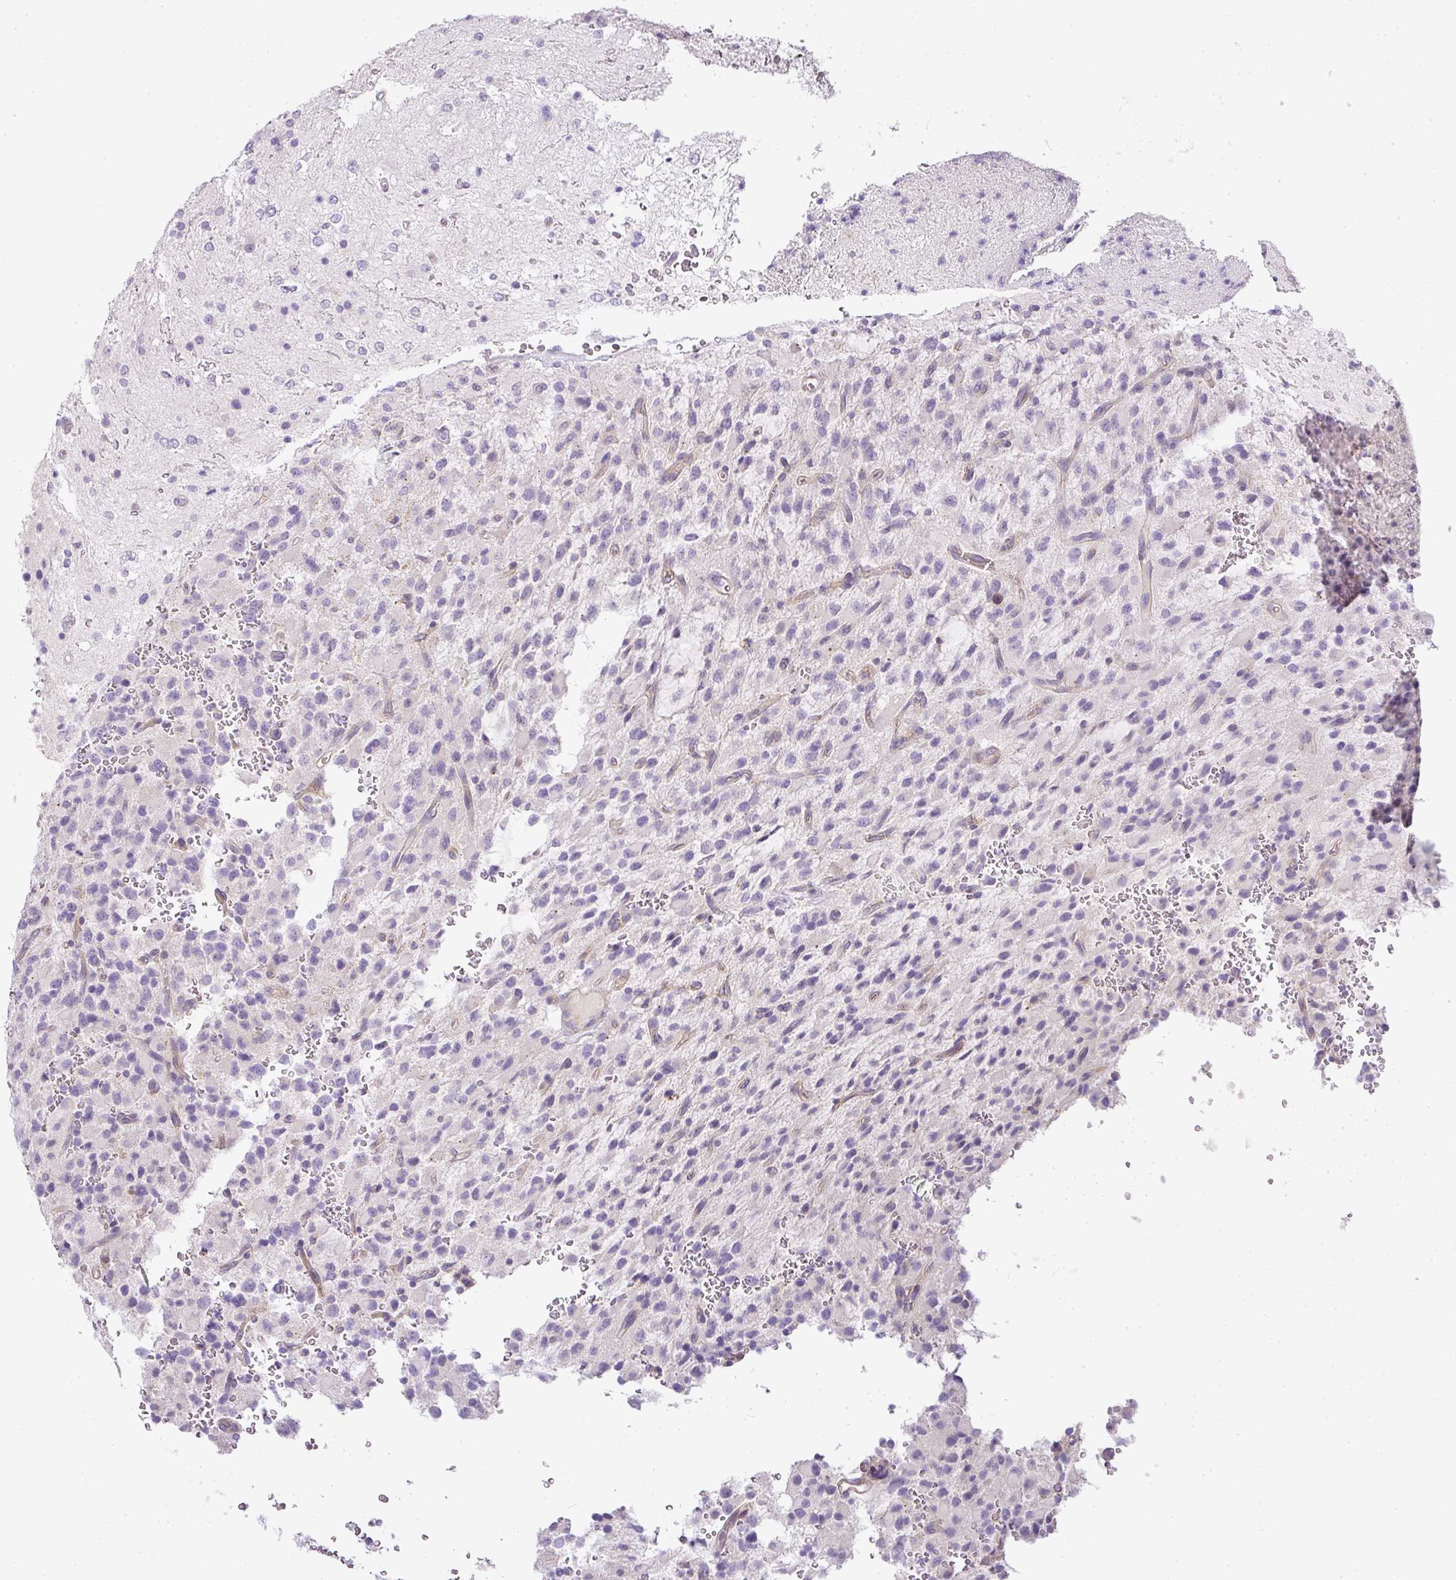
{"staining": {"intensity": "negative", "quantity": "none", "location": "none"}, "tissue": "glioma", "cell_type": "Tumor cells", "image_type": "cancer", "snomed": [{"axis": "morphology", "description": "Glioma, malignant, High grade"}, {"axis": "topography", "description": "Brain"}], "caption": "Glioma stained for a protein using immunohistochemistry (IHC) demonstrates no staining tumor cells.", "gene": "RAX2", "patient": {"sex": "male", "age": 34}}